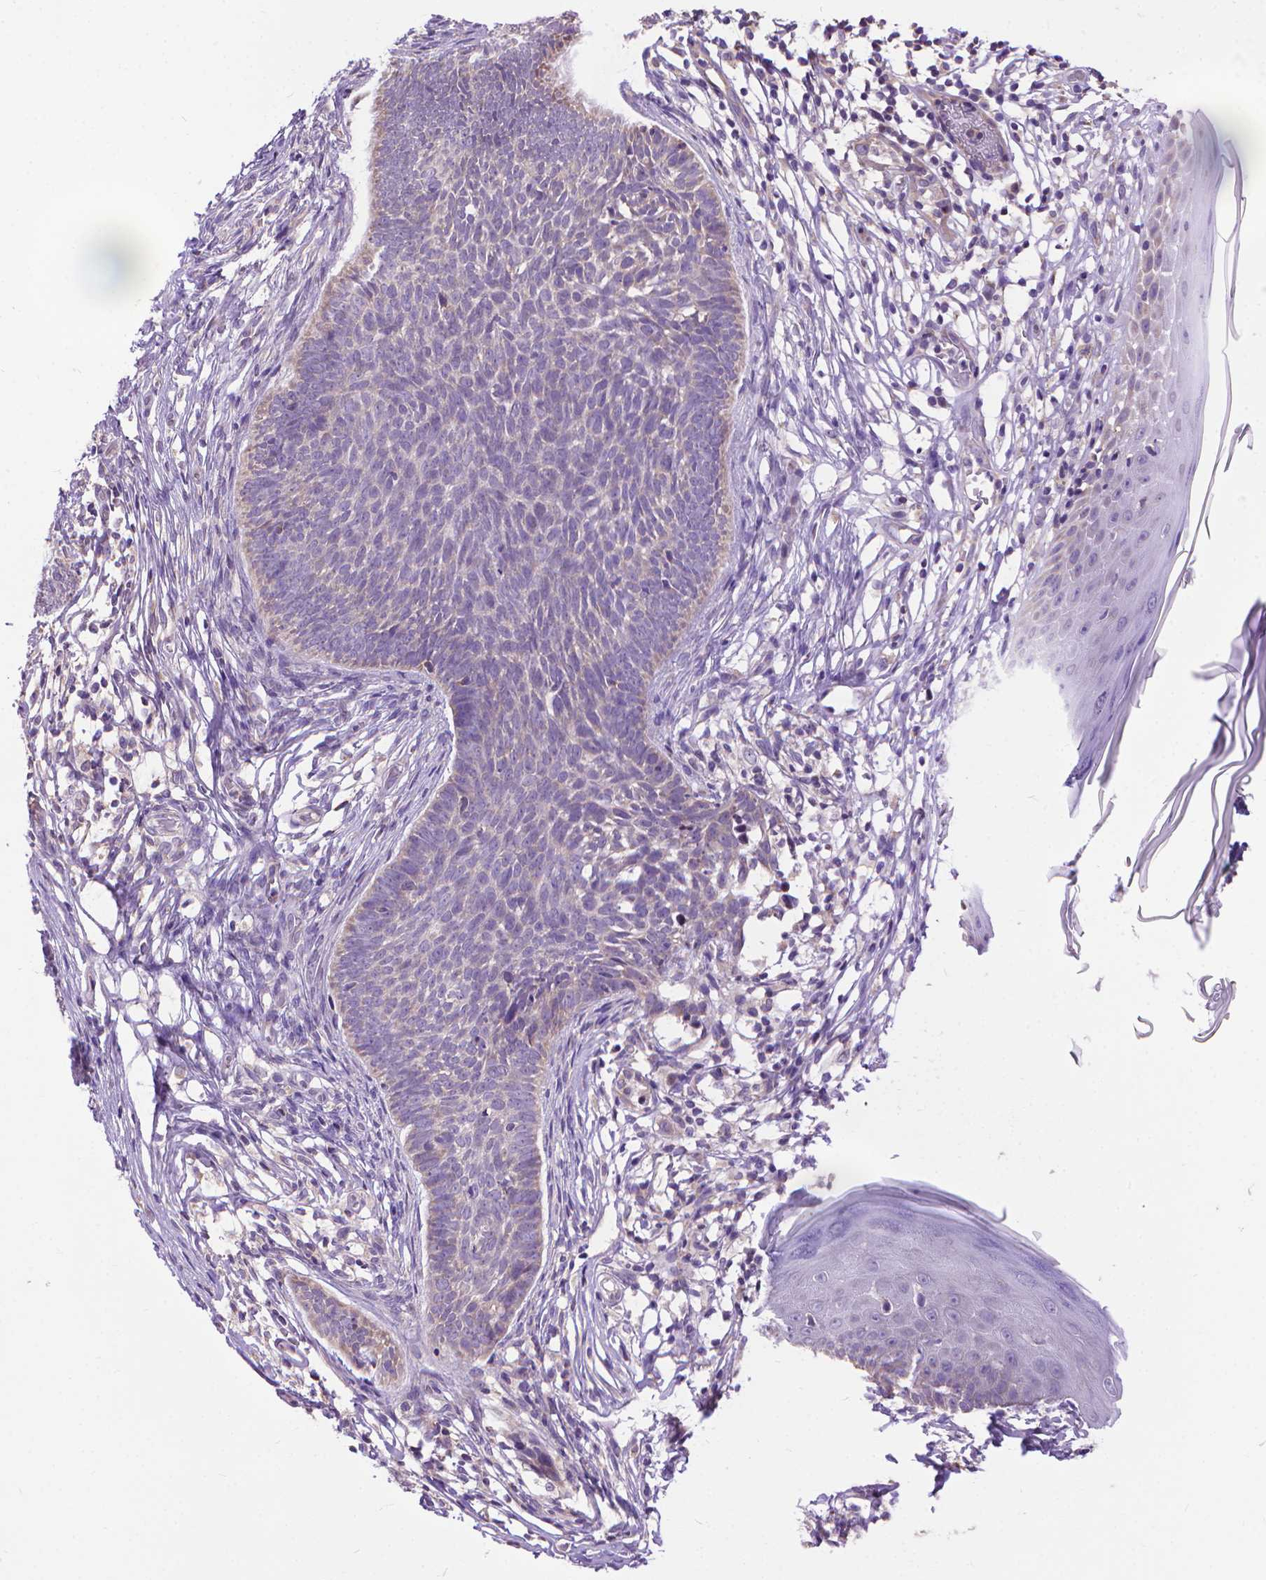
{"staining": {"intensity": "negative", "quantity": "none", "location": "none"}, "tissue": "skin cancer", "cell_type": "Tumor cells", "image_type": "cancer", "snomed": [{"axis": "morphology", "description": "Basal cell carcinoma"}, {"axis": "topography", "description": "Skin"}], "caption": "This is an immunohistochemistry (IHC) image of skin cancer (basal cell carcinoma). There is no positivity in tumor cells.", "gene": "SYN1", "patient": {"sex": "male", "age": 85}}